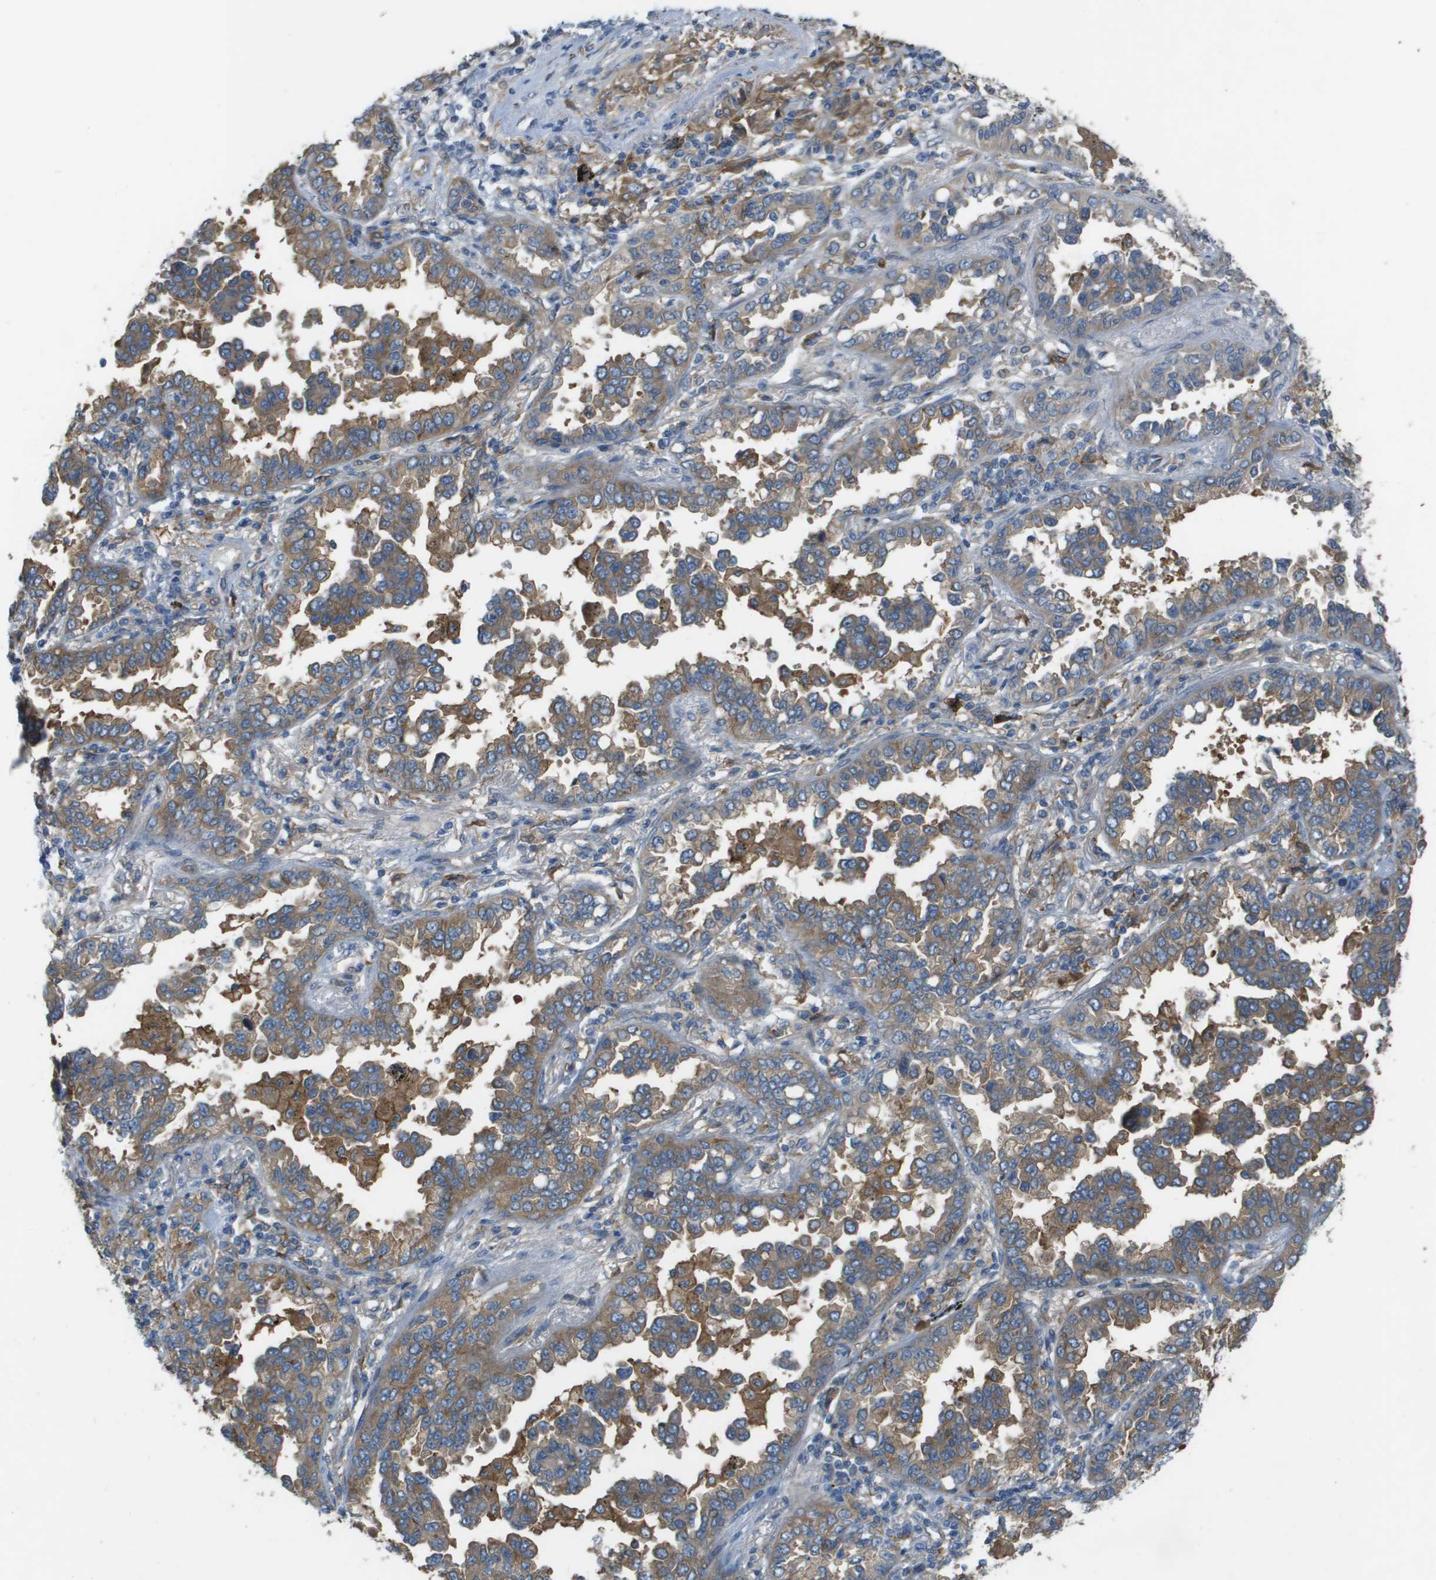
{"staining": {"intensity": "moderate", "quantity": ">75%", "location": "cytoplasmic/membranous"}, "tissue": "lung cancer", "cell_type": "Tumor cells", "image_type": "cancer", "snomed": [{"axis": "morphology", "description": "Normal tissue, NOS"}, {"axis": "morphology", "description": "Adenocarcinoma, NOS"}, {"axis": "topography", "description": "Lung"}], "caption": "An IHC micrograph of neoplastic tissue is shown. Protein staining in brown labels moderate cytoplasmic/membranous positivity in lung adenocarcinoma within tumor cells.", "gene": "CORO1B", "patient": {"sex": "male", "age": 59}}